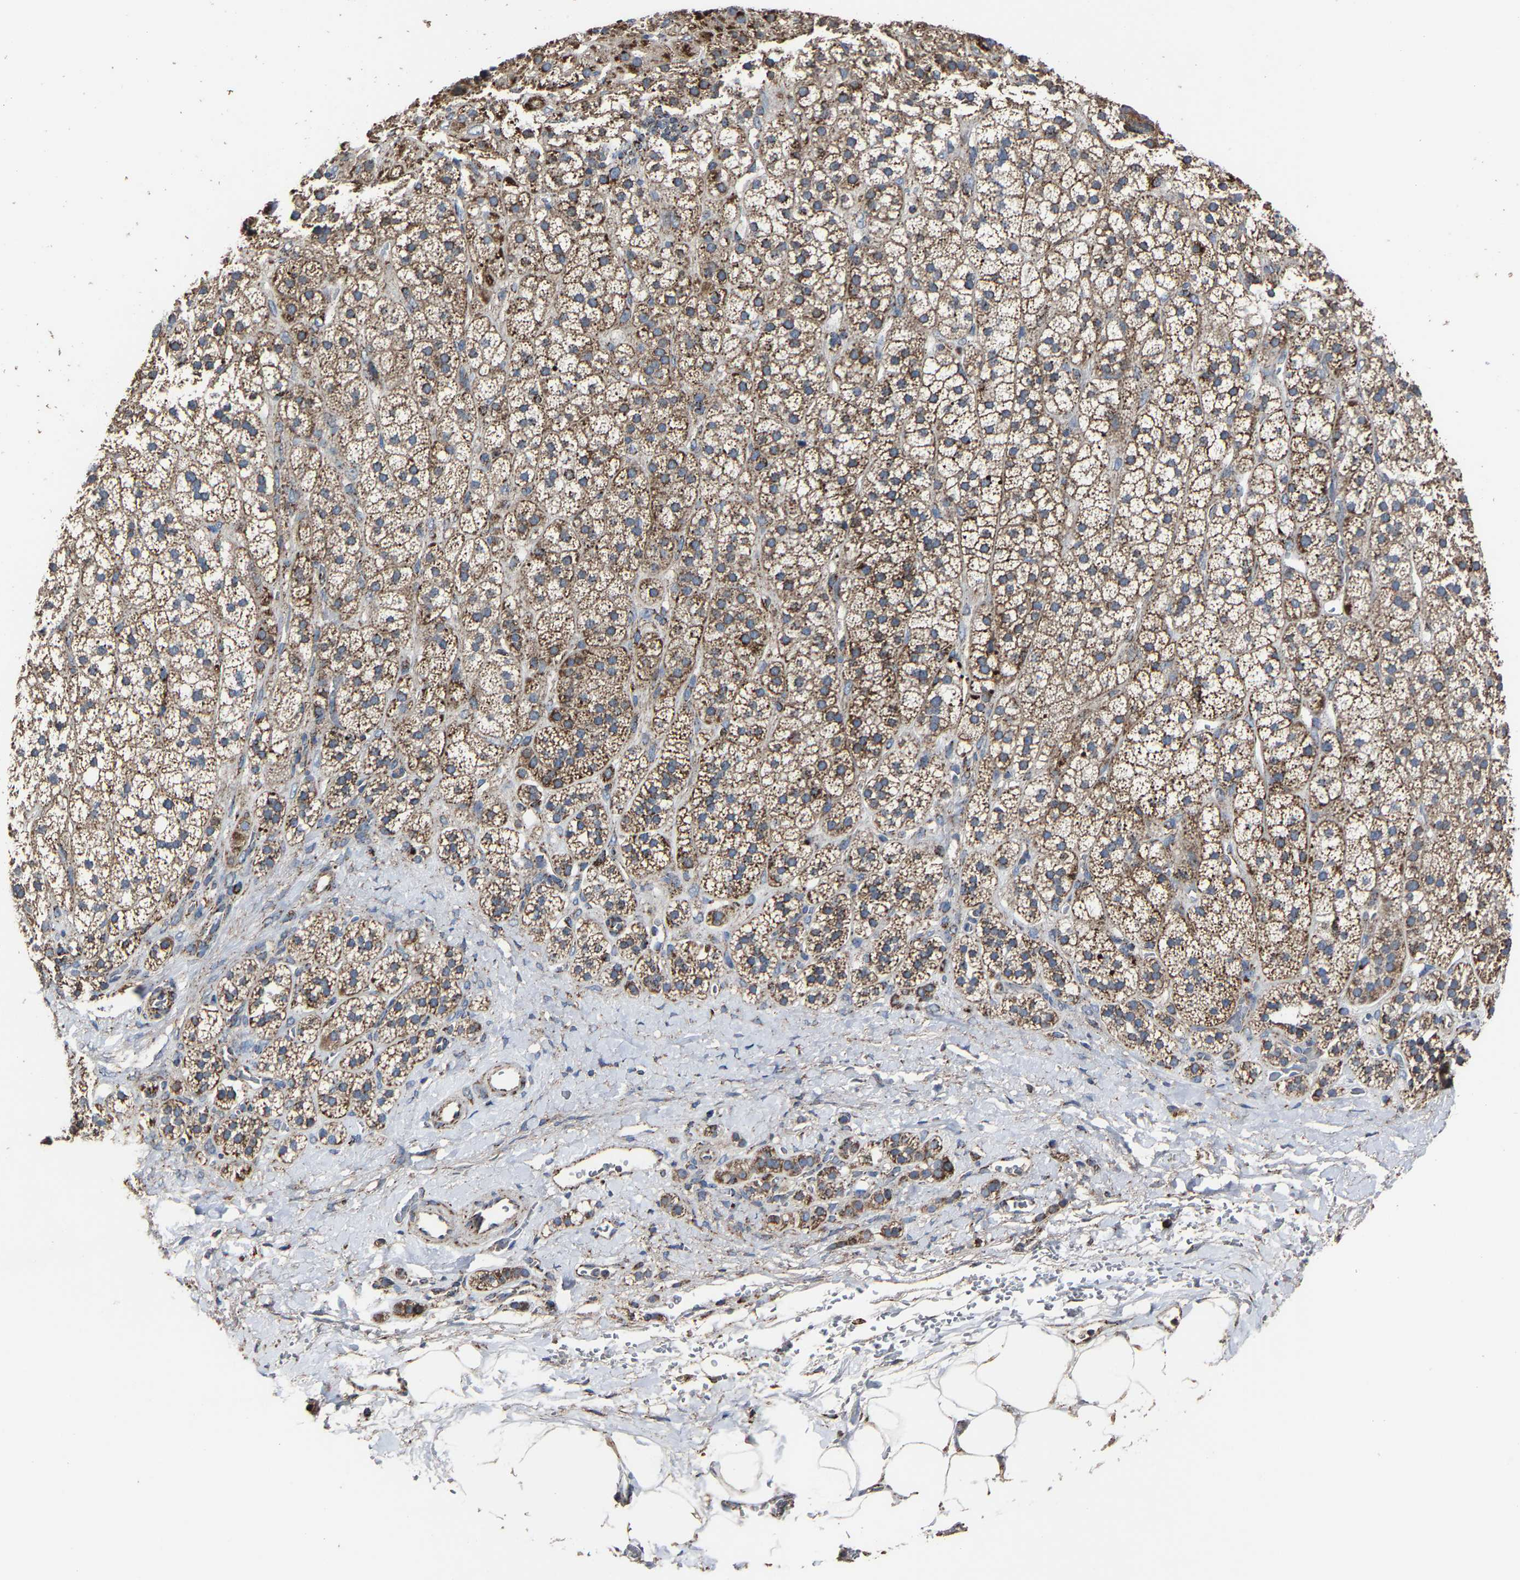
{"staining": {"intensity": "moderate", "quantity": ">75%", "location": "cytoplasmic/membranous"}, "tissue": "adrenal gland", "cell_type": "Glandular cells", "image_type": "normal", "snomed": [{"axis": "morphology", "description": "Normal tissue, NOS"}, {"axis": "topography", "description": "Adrenal gland"}], "caption": "Adrenal gland stained for a protein demonstrates moderate cytoplasmic/membranous positivity in glandular cells.", "gene": "NDUFV3", "patient": {"sex": "male", "age": 56}}